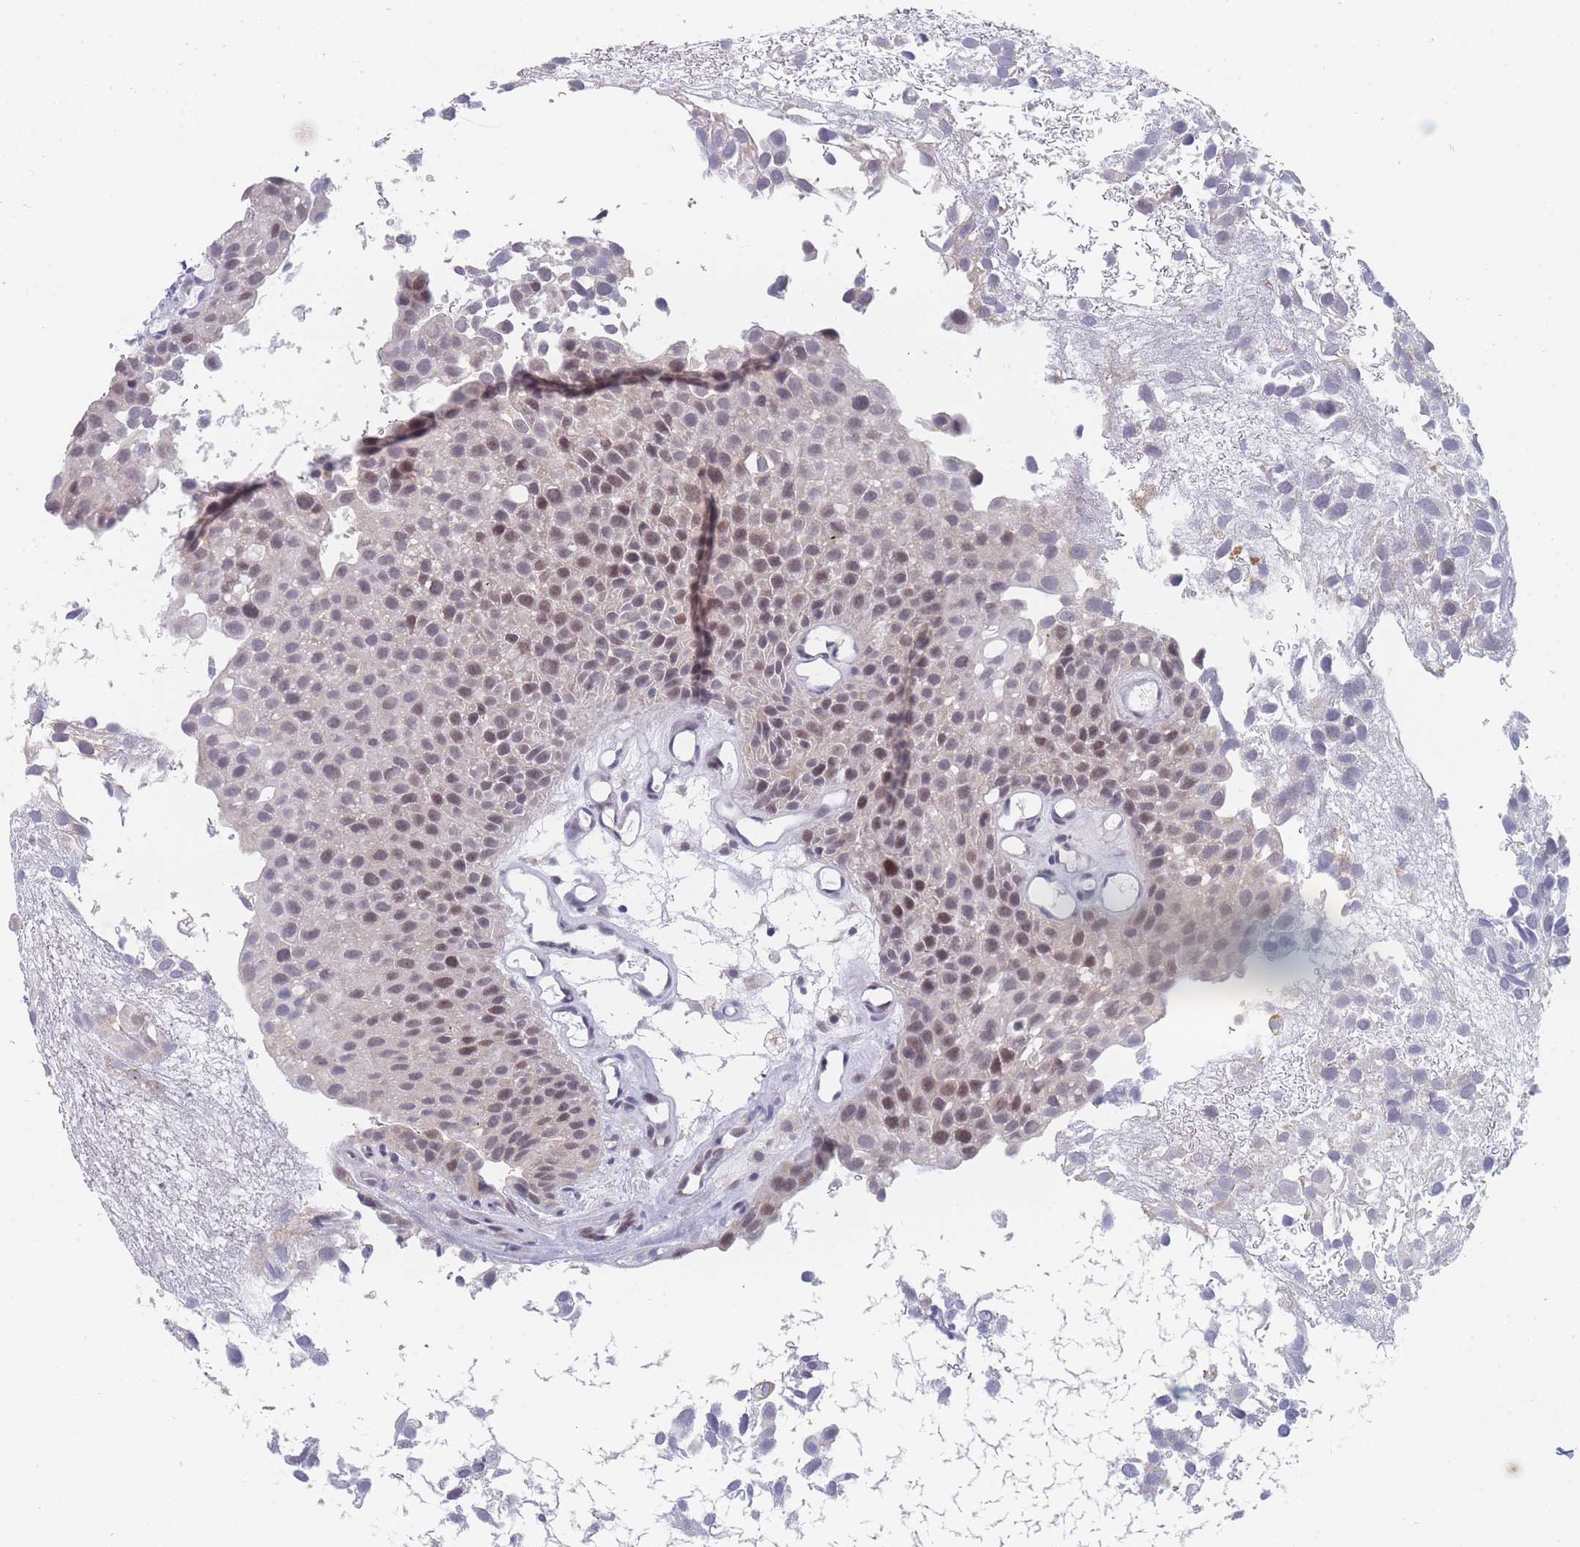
{"staining": {"intensity": "weak", "quantity": "25%-75%", "location": "nuclear"}, "tissue": "urothelial cancer", "cell_type": "Tumor cells", "image_type": "cancer", "snomed": [{"axis": "morphology", "description": "Urothelial carcinoma, Low grade"}, {"axis": "topography", "description": "Urinary bladder"}], "caption": "Urothelial carcinoma (low-grade) was stained to show a protein in brown. There is low levels of weak nuclear expression in about 25%-75% of tumor cells.", "gene": "RNF8", "patient": {"sex": "male", "age": 88}}